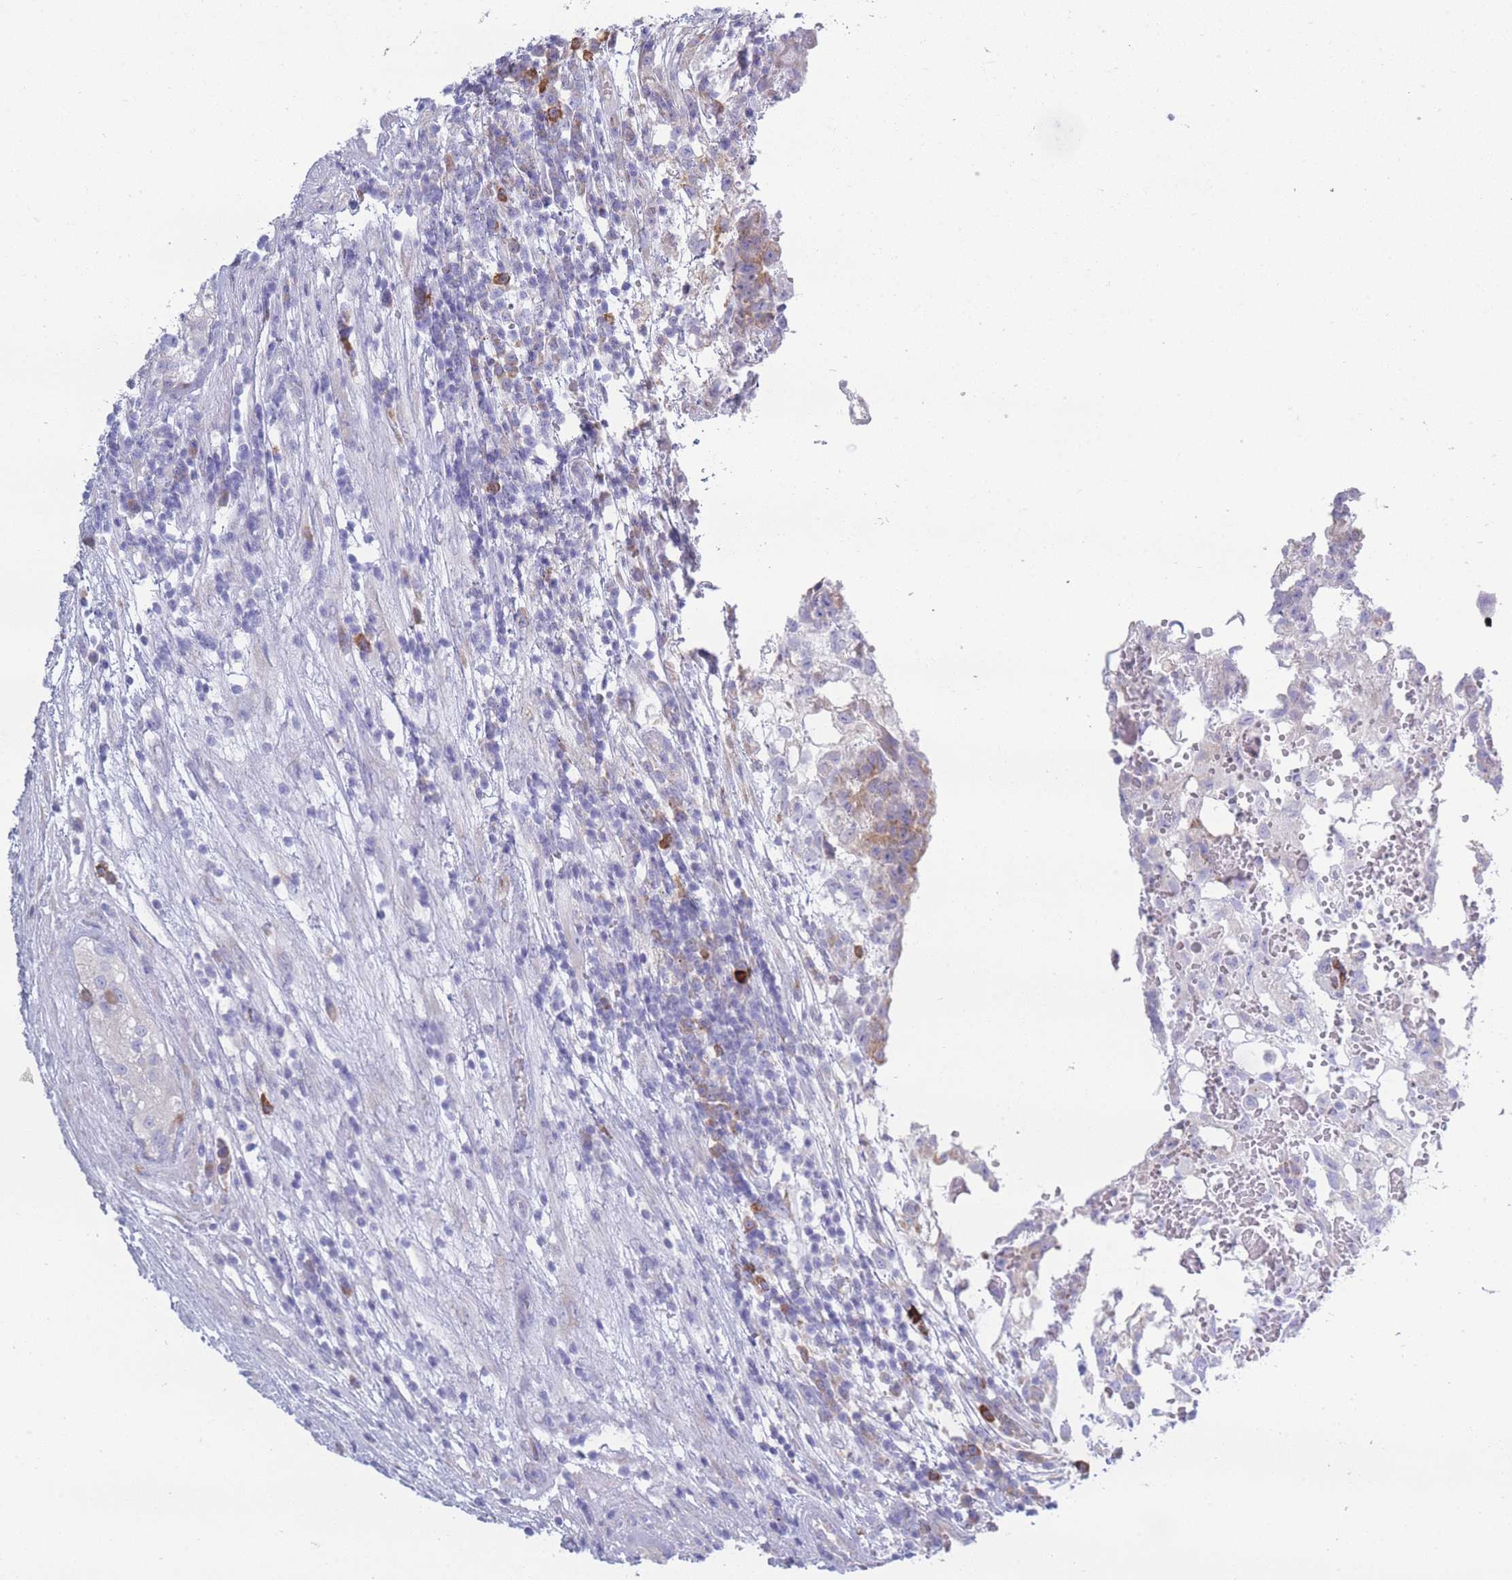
{"staining": {"intensity": "negative", "quantity": "none", "location": "none"}, "tissue": "testis cancer", "cell_type": "Tumor cells", "image_type": "cancer", "snomed": [{"axis": "morphology", "description": "Normal tissue, NOS"}, {"axis": "morphology", "description": "Carcinoma, Embryonal, NOS"}, {"axis": "topography", "description": "Testis"}], "caption": "Protein analysis of testis cancer (embryonal carcinoma) reveals no significant positivity in tumor cells.", "gene": "XKR8", "patient": {"sex": "male", "age": 32}}